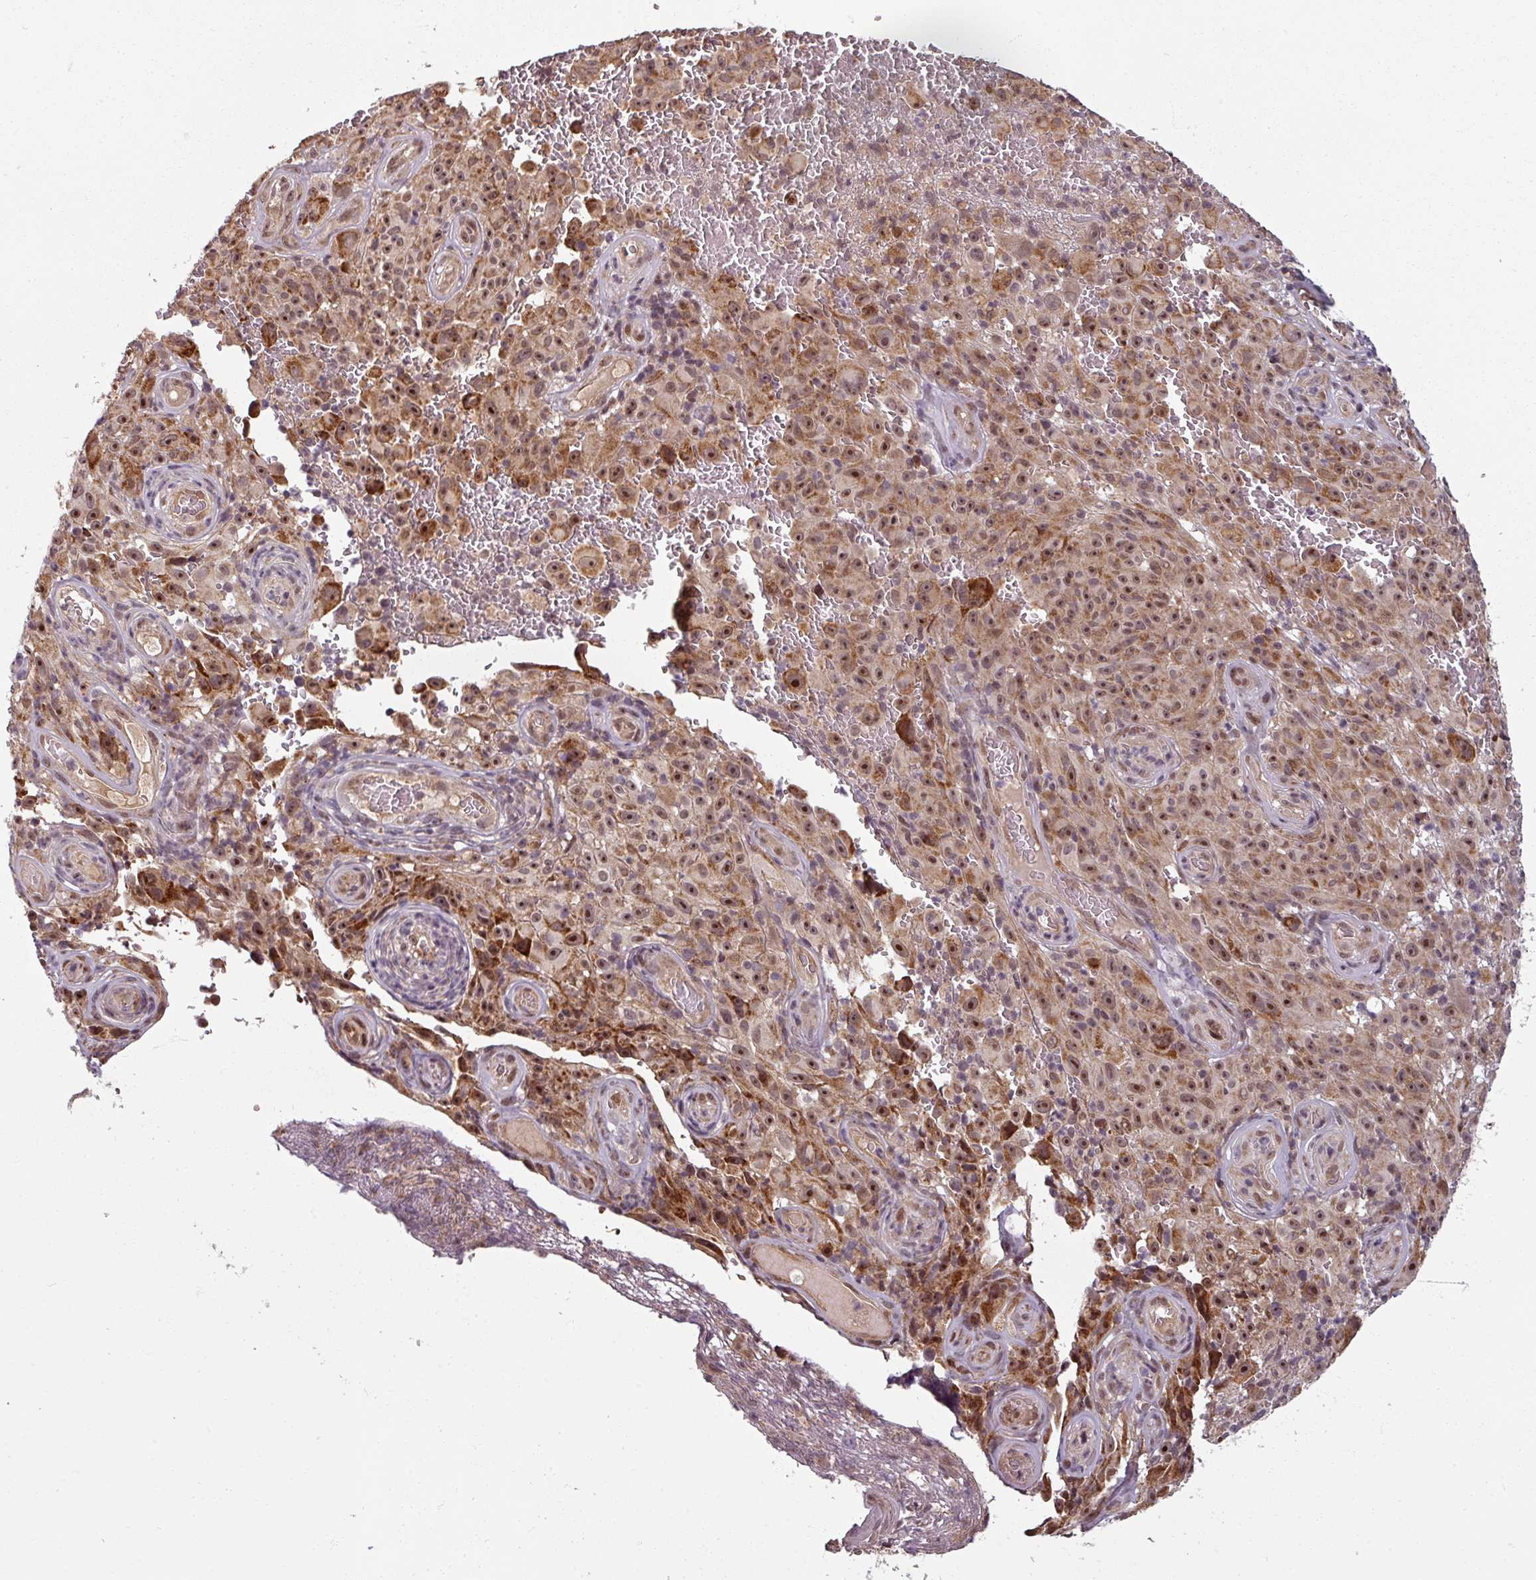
{"staining": {"intensity": "strong", "quantity": ">75%", "location": "cytoplasmic/membranous,nuclear"}, "tissue": "melanoma", "cell_type": "Tumor cells", "image_type": "cancer", "snomed": [{"axis": "morphology", "description": "Malignant melanoma, NOS"}, {"axis": "topography", "description": "Skin"}], "caption": "The micrograph shows immunohistochemical staining of malignant melanoma. There is strong cytoplasmic/membranous and nuclear positivity is seen in approximately >75% of tumor cells.", "gene": "SWI5", "patient": {"sex": "female", "age": 82}}